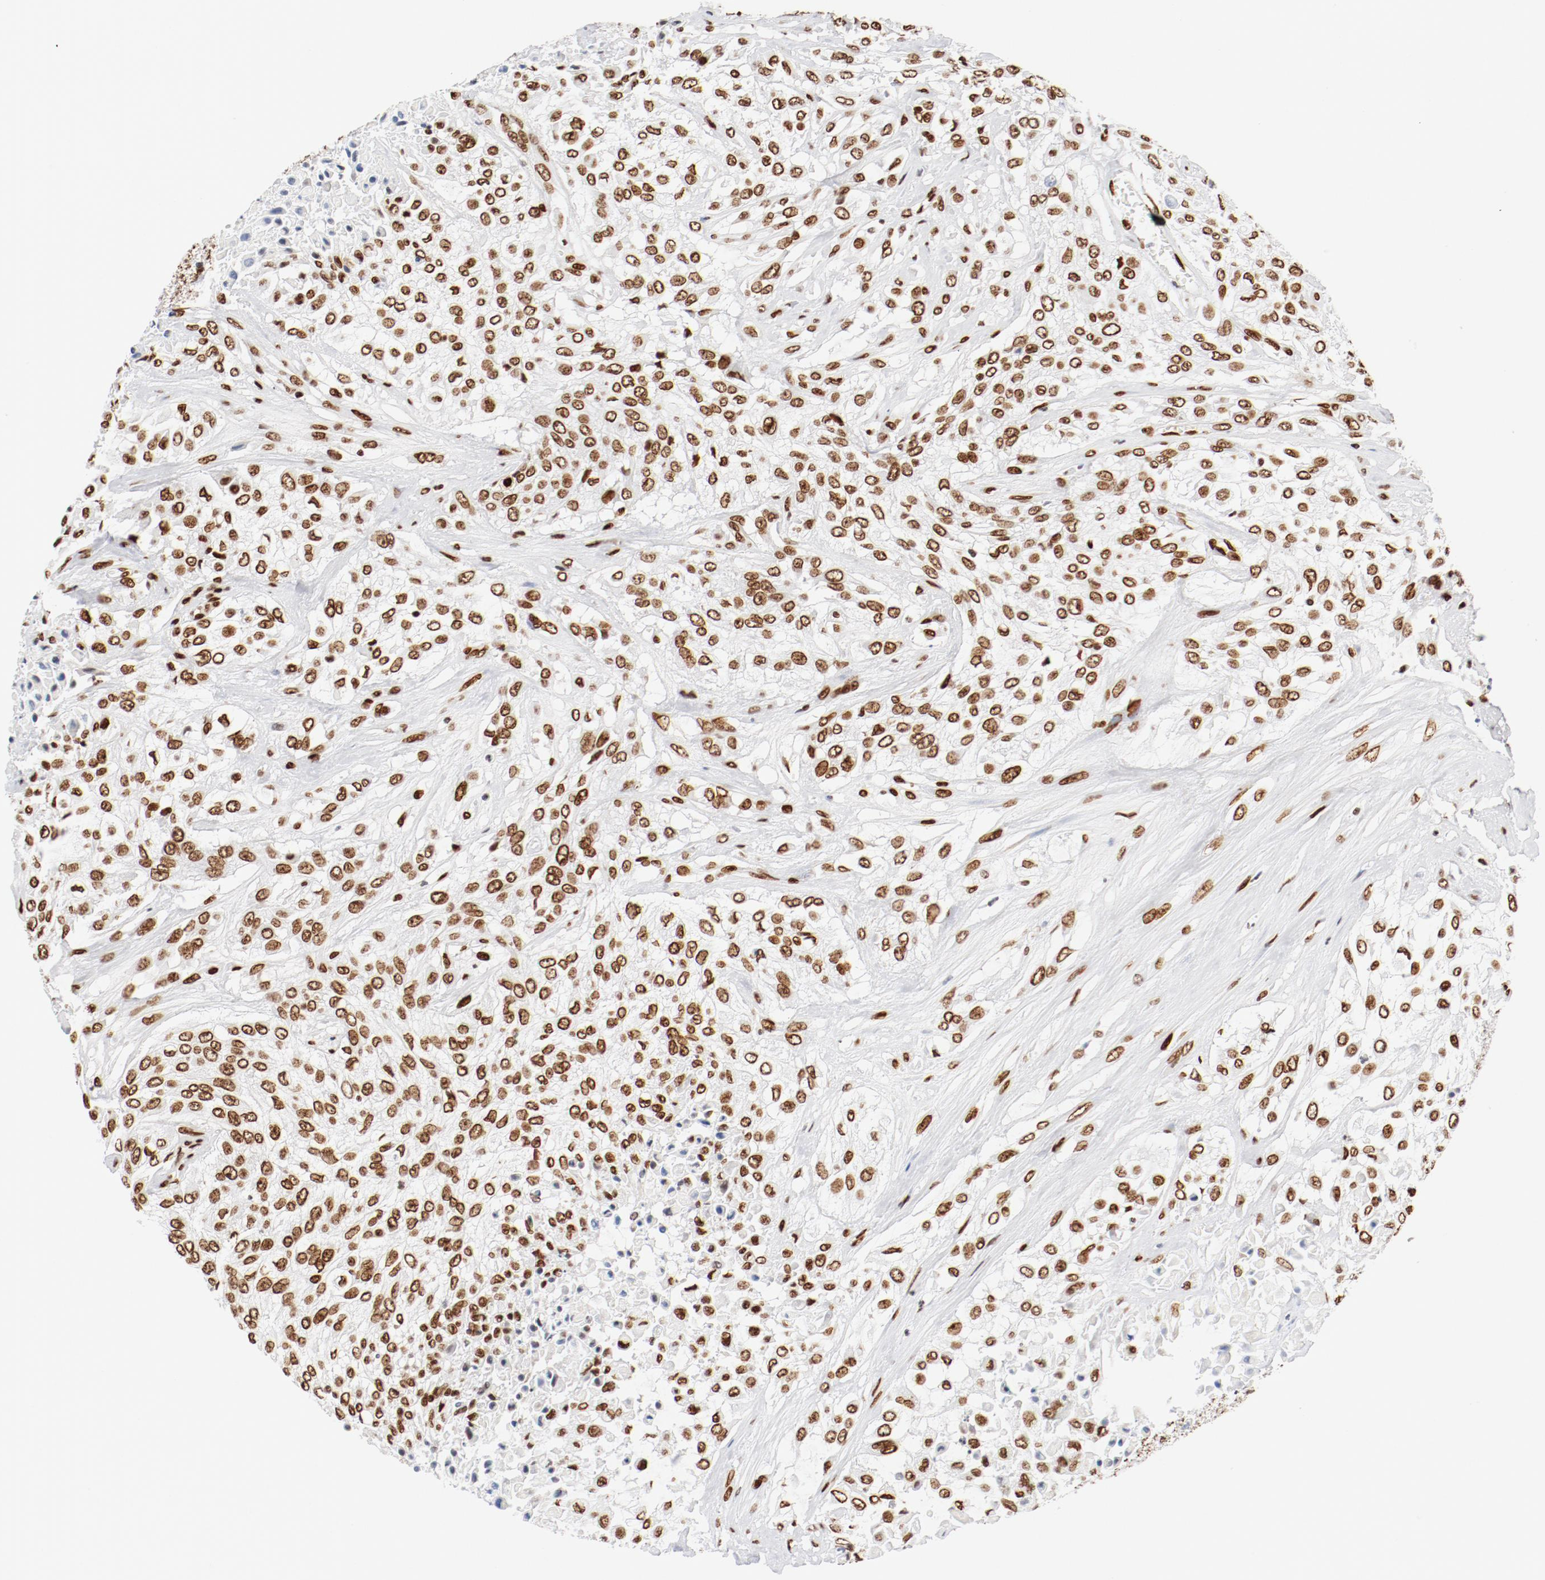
{"staining": {"intensity": "moderate", "quantity": ">75%", "location": "nuclear"}, "tissue": "urothelial cancer", "cell_type": "Tumor cells", "image_type": "cancer", "snomed": [{"axis": "morphology", "description": "Urothelial carcinoma, High grade"}, {"axis": "topography", "description": "Urinary bladder"}], "caption": "Urothelial cancer stained with IHC displays moderate nuclear staining in about >75% of tumor cells. (DAB (3,3'-diaminobenzidine) IHC, brown staining for protein, blue staining for nuclei).", "gene": "CTBP1", "patient": {"sex": "male", "age": 57}}